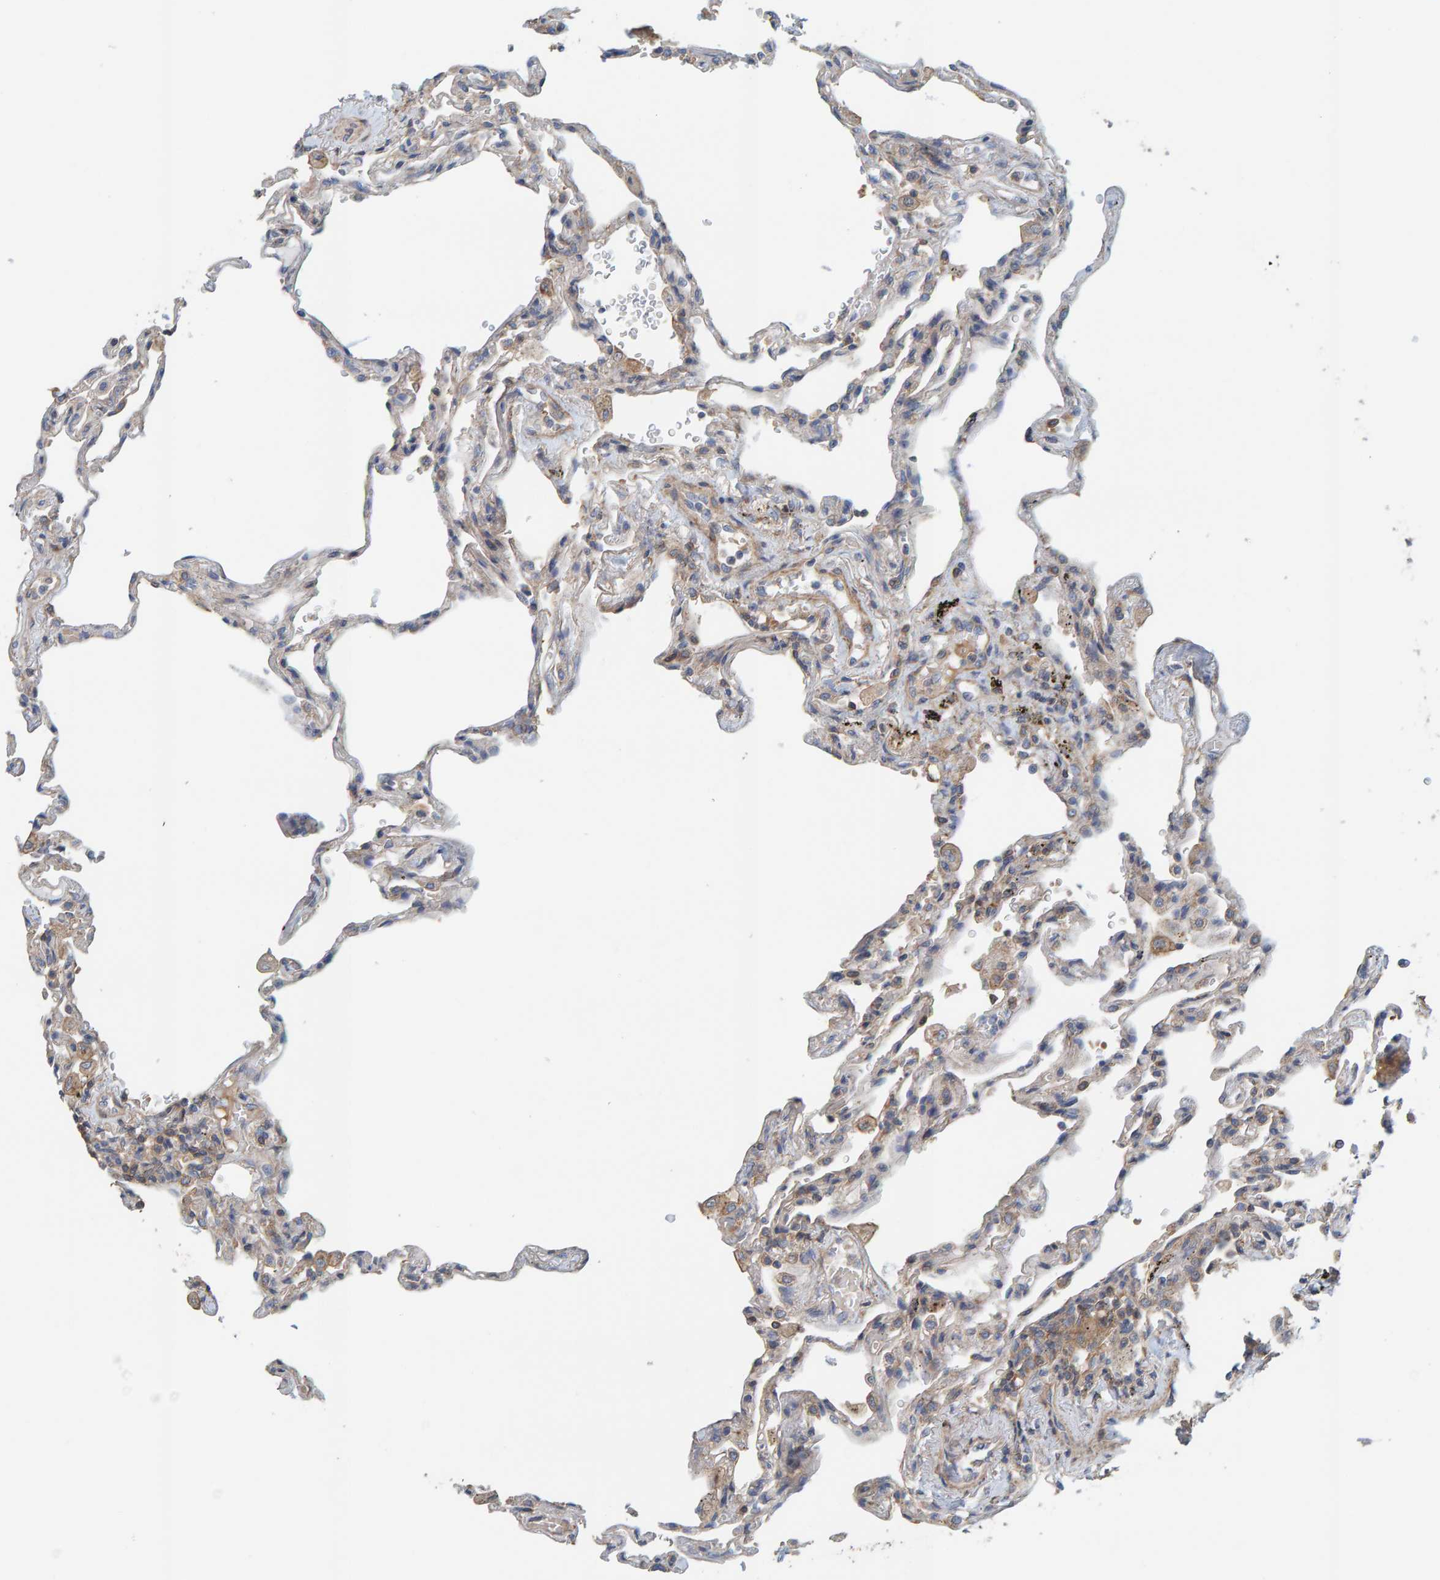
{"staining": {"intensity": "moderate", "quantity": "25%-75%", "location": "cytoplasmic/membranous"}, "tissue": "lung", "cell_type": "Alveolar cells", "image_type": "normal", "snomed": [{"axis": "morphology", "description": "Normal tissue, NOS"}, {"axis": "topography", "description": "Lung"}], "caption": "Protein expression by immunohistochemistry (IHC) demonstrates moderate cytoplasmic/membranous staining in approximately 25%-75% of alveolar cells in benign lung.", "gene": "UBAP1", "patient": {"sex": "male", "age": 59}}